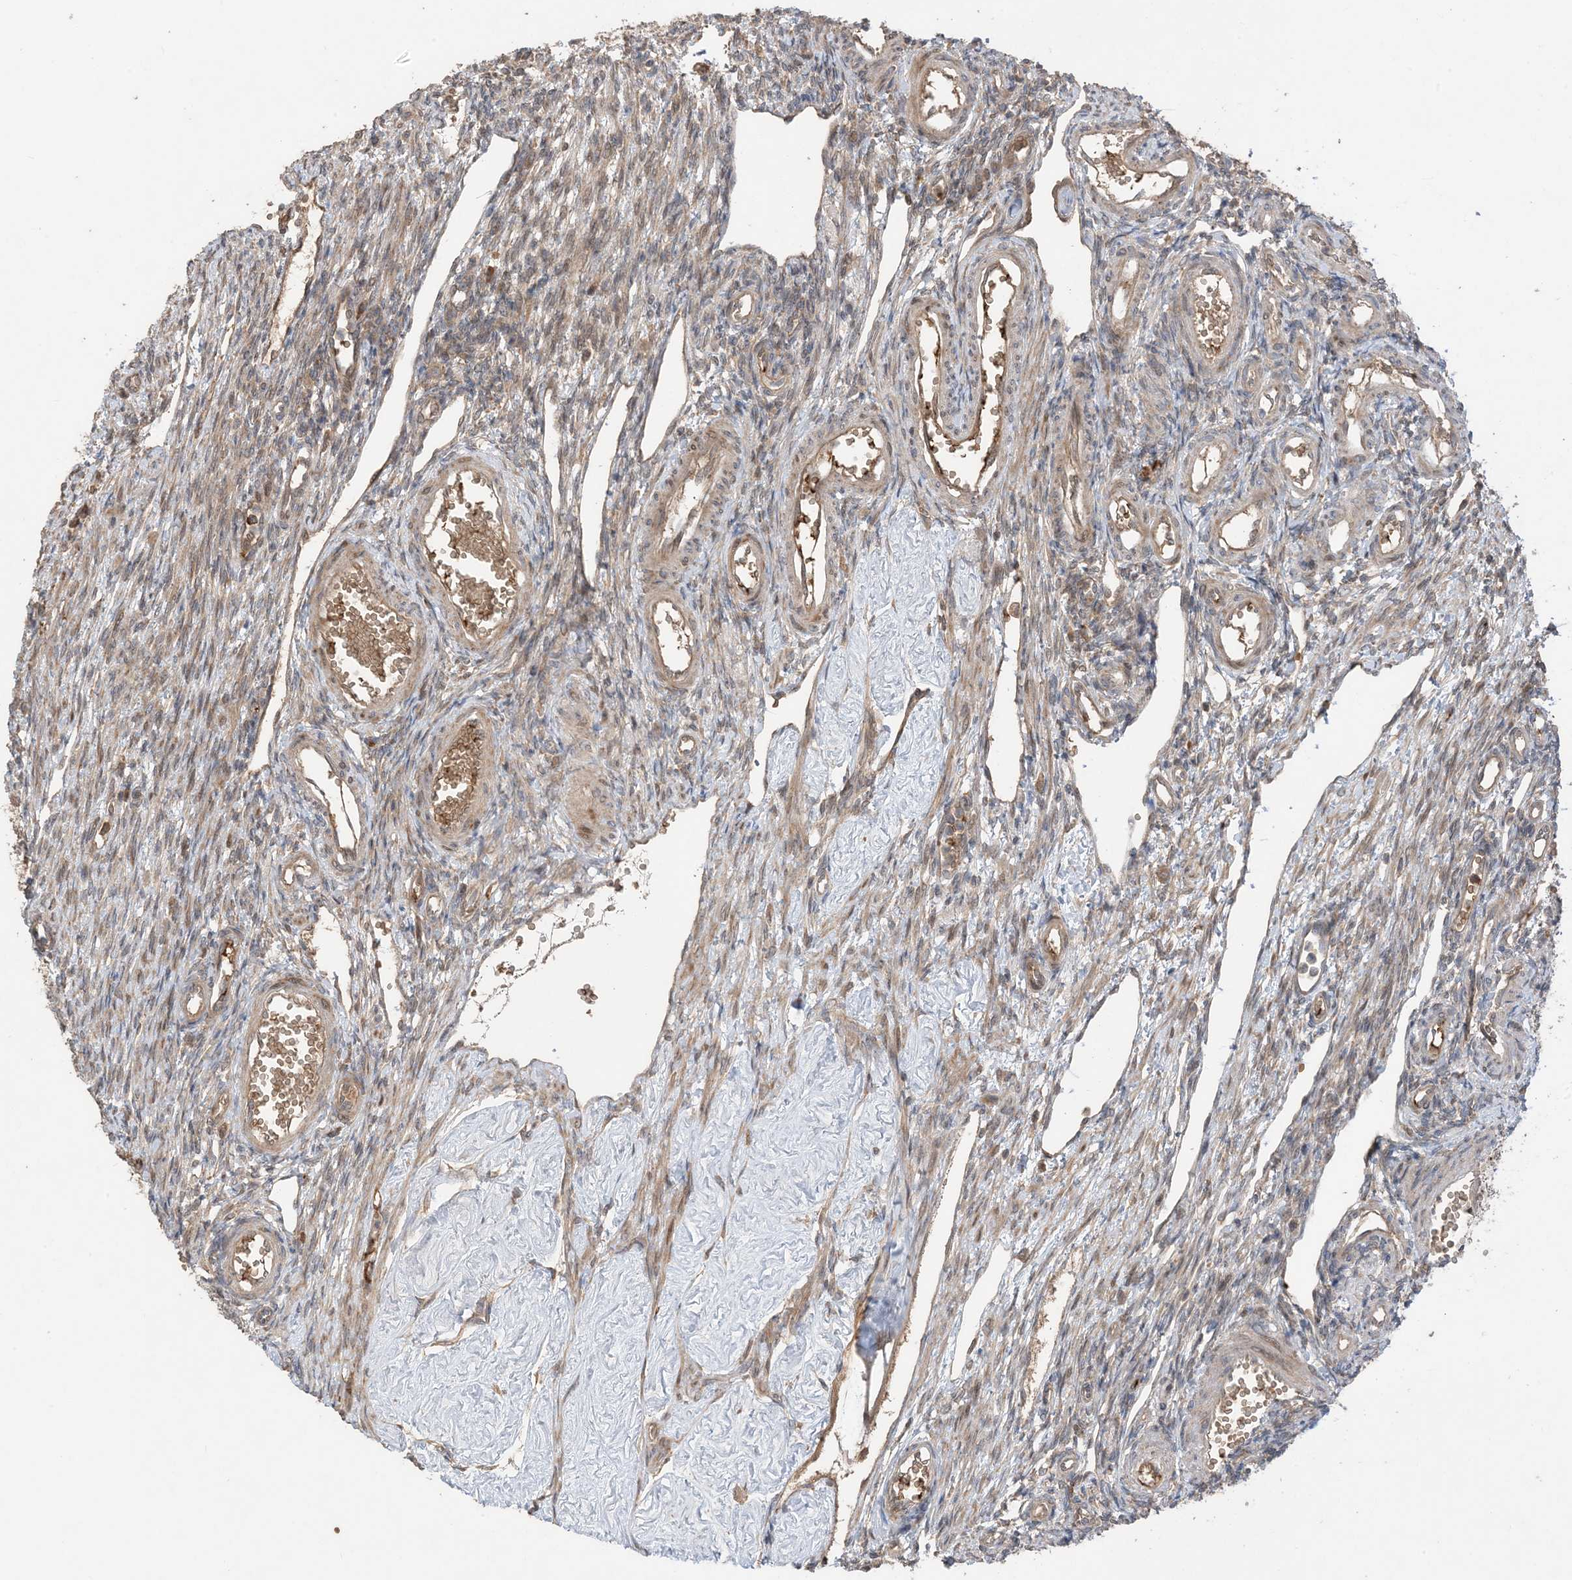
{"staining": {"intensity": "weak", "quantity": "<25%", "location": "cytoplasmic/membranous"}, "tissue": "ovary", "cell_type": "Ovarian stroma cells", "image_type": "normal", "snomed": [{"axis": "morphology", "description": "Normal tissue, NOS"}, {"axis": "morphology", "description": "Cyst, NOS"}, {"axis": "topography", "description": "Ovary"}], "caption": "DAB (3,3'-diaminobenzidine) immunohistochemical staining of benign ovary exhibits no significant expression in ovarian stroma cells. (DAB immunohistochemistry visualized using brightfield microscopy, high magnification).", "gene": "PUSL1", "patient": {"sex": "female", "age": 33}}